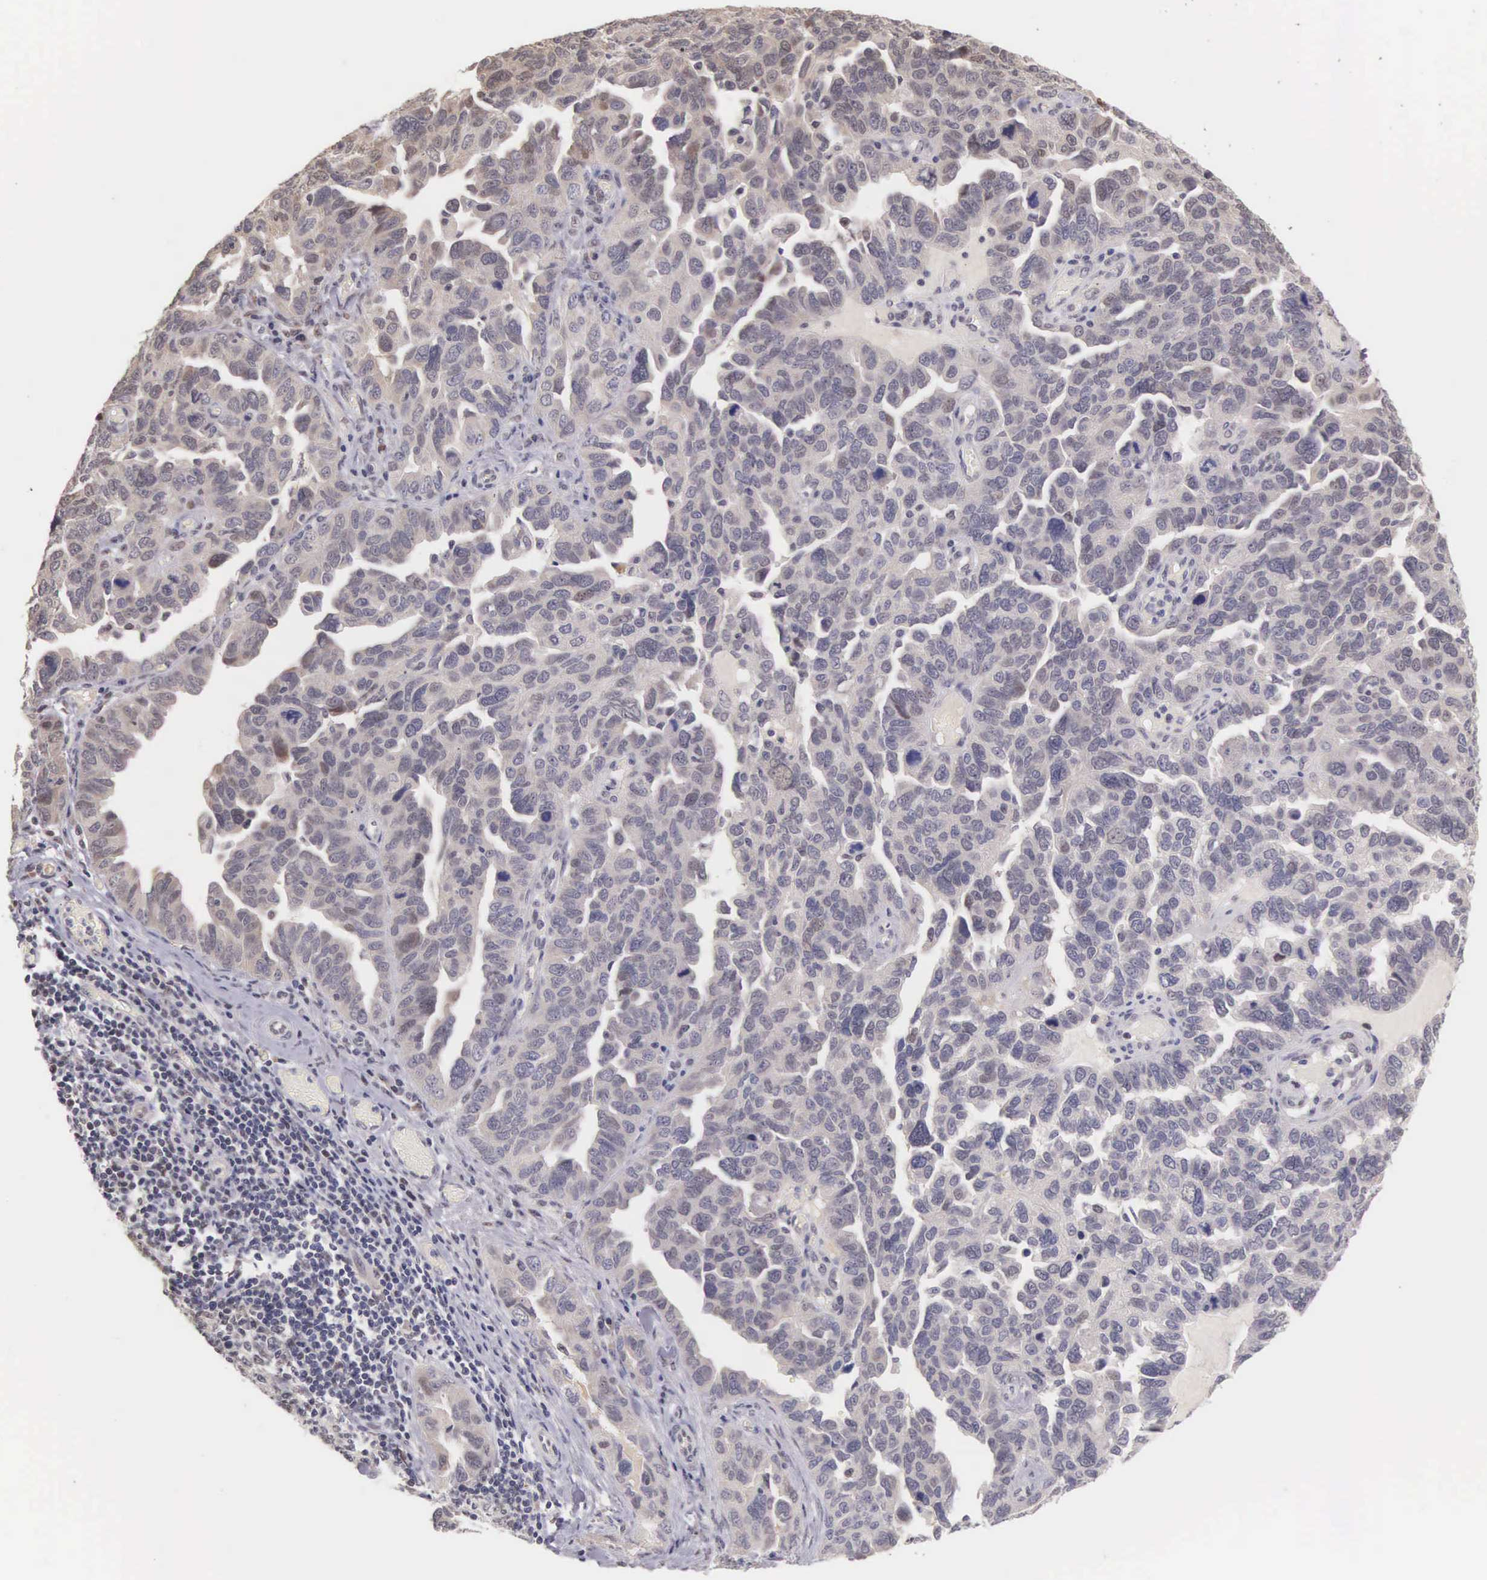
{"staining": {"intensity": "weak", "quantity": "<25%", "location": "cytoplasmic/membranous,nuclear"}, "tissue": "ovarian cancer", "cell_type": "Tumor cells", "image_type": "cancer", "snomed": [{"axis": "morphology", "description": "Cystadenocarcinoma, serous, NOS"}, {"axis": "topography", "description": "Ovary"}], "caption": "DAB (3,3'-diaminobenzidine) immunohistochemical staining of serous cystadenocarcinoma (ovarian) displays no significant positivity in tumor cells.", "gene": "HMGXB4", "patient": {"sex": "female", "age": 64}}